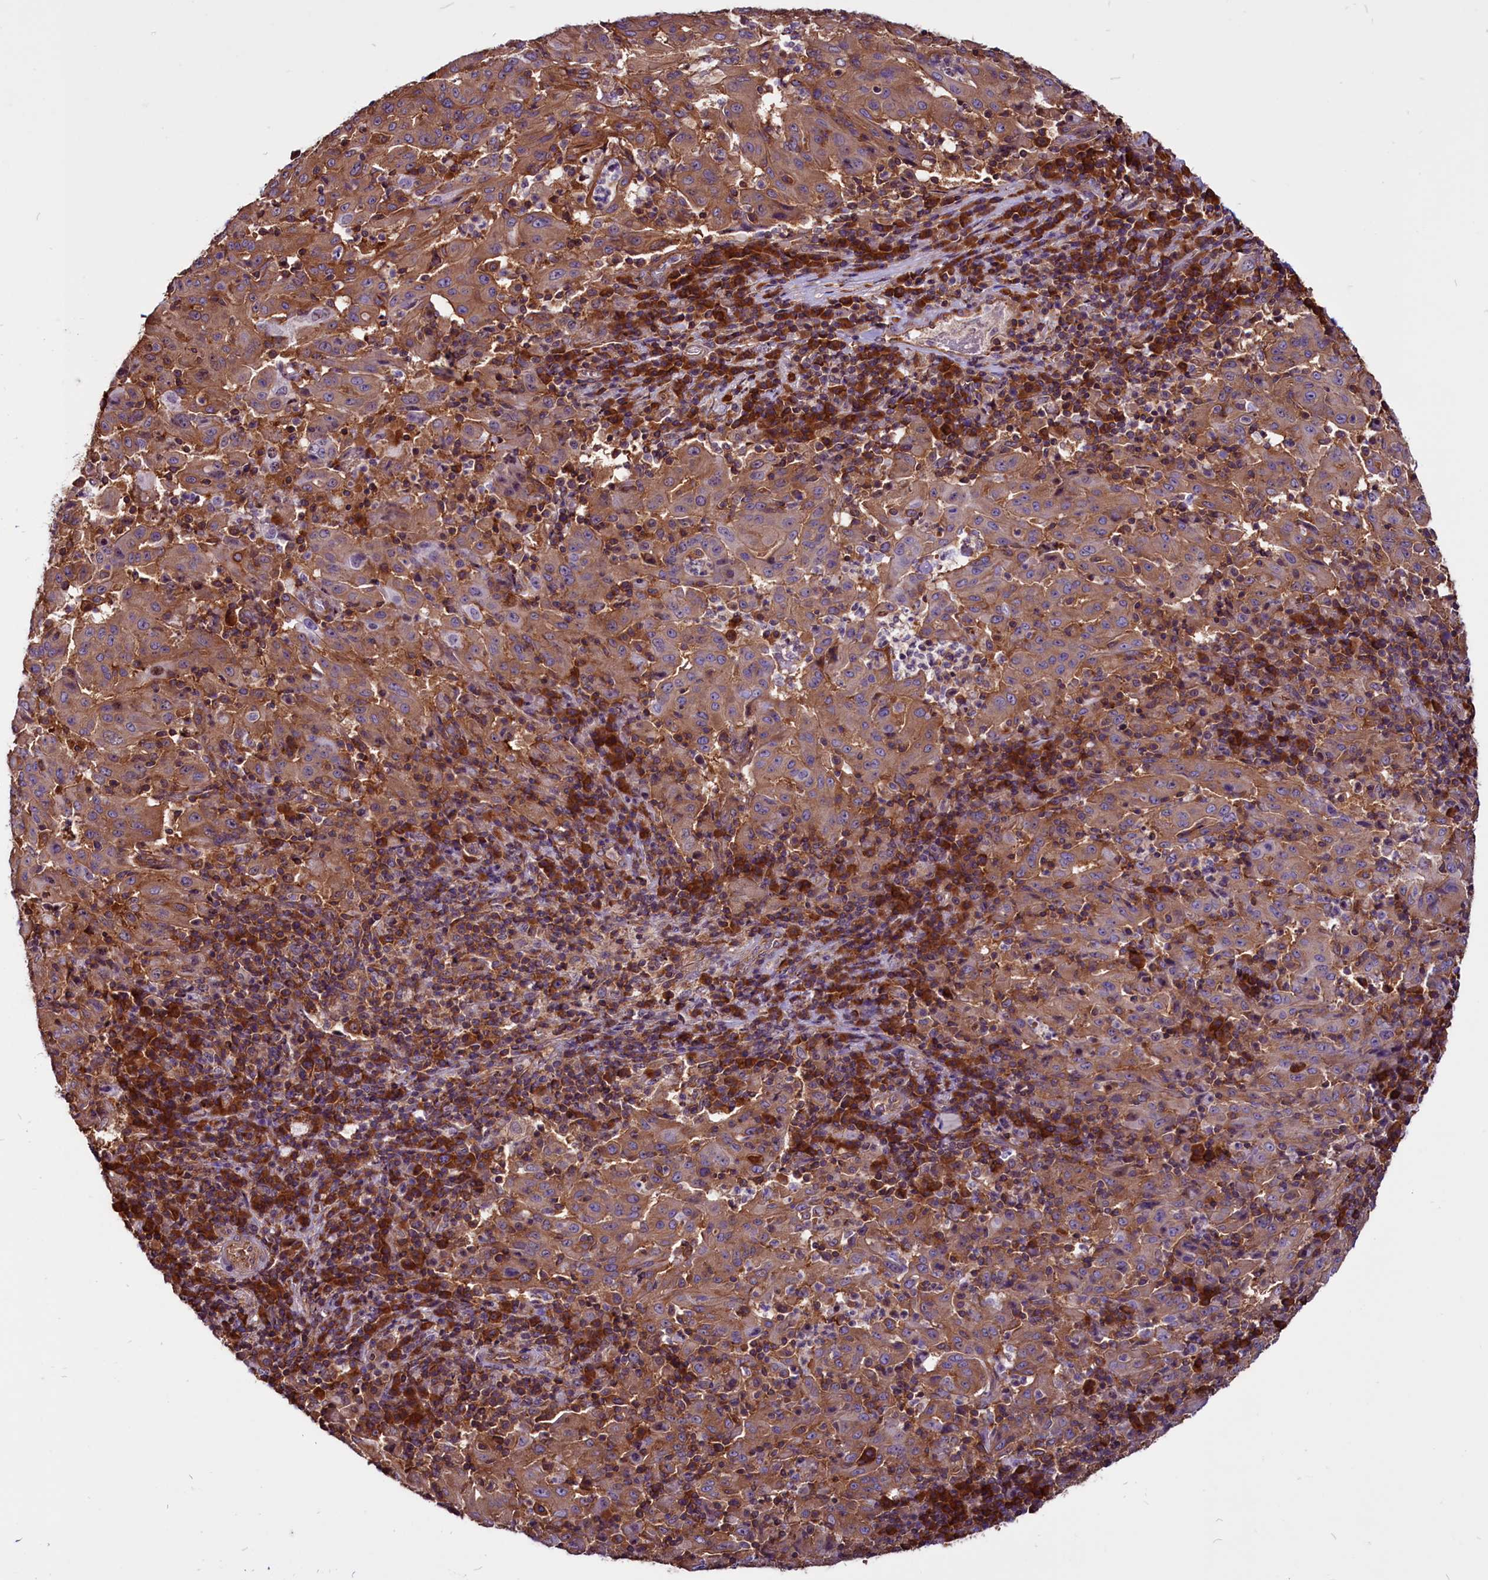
{"staining": {"intensity": "moderate", "quantity": ">75%", "location": "cytoplasmic/membranous"}, "tissue": "pancreatic cancer", "cell_type": "Tumor cells", "image_type": "cancer", "snomed": [{"axis": "morphology", "description": "Adenocarcinoma, NOS"}, {"axis": "topography", "description": "Pancreas"}], "caption": "Immunohistochemistry histopathology image of human pancreatic adenocarcinoma stained for a protein (brown), which displays medium levels of moderate cytoplasmic/membranous positivity in approximately >75% of tumor cells.", "gene": "EIF3G", "patient": {"sex": "male", "age": 63}}